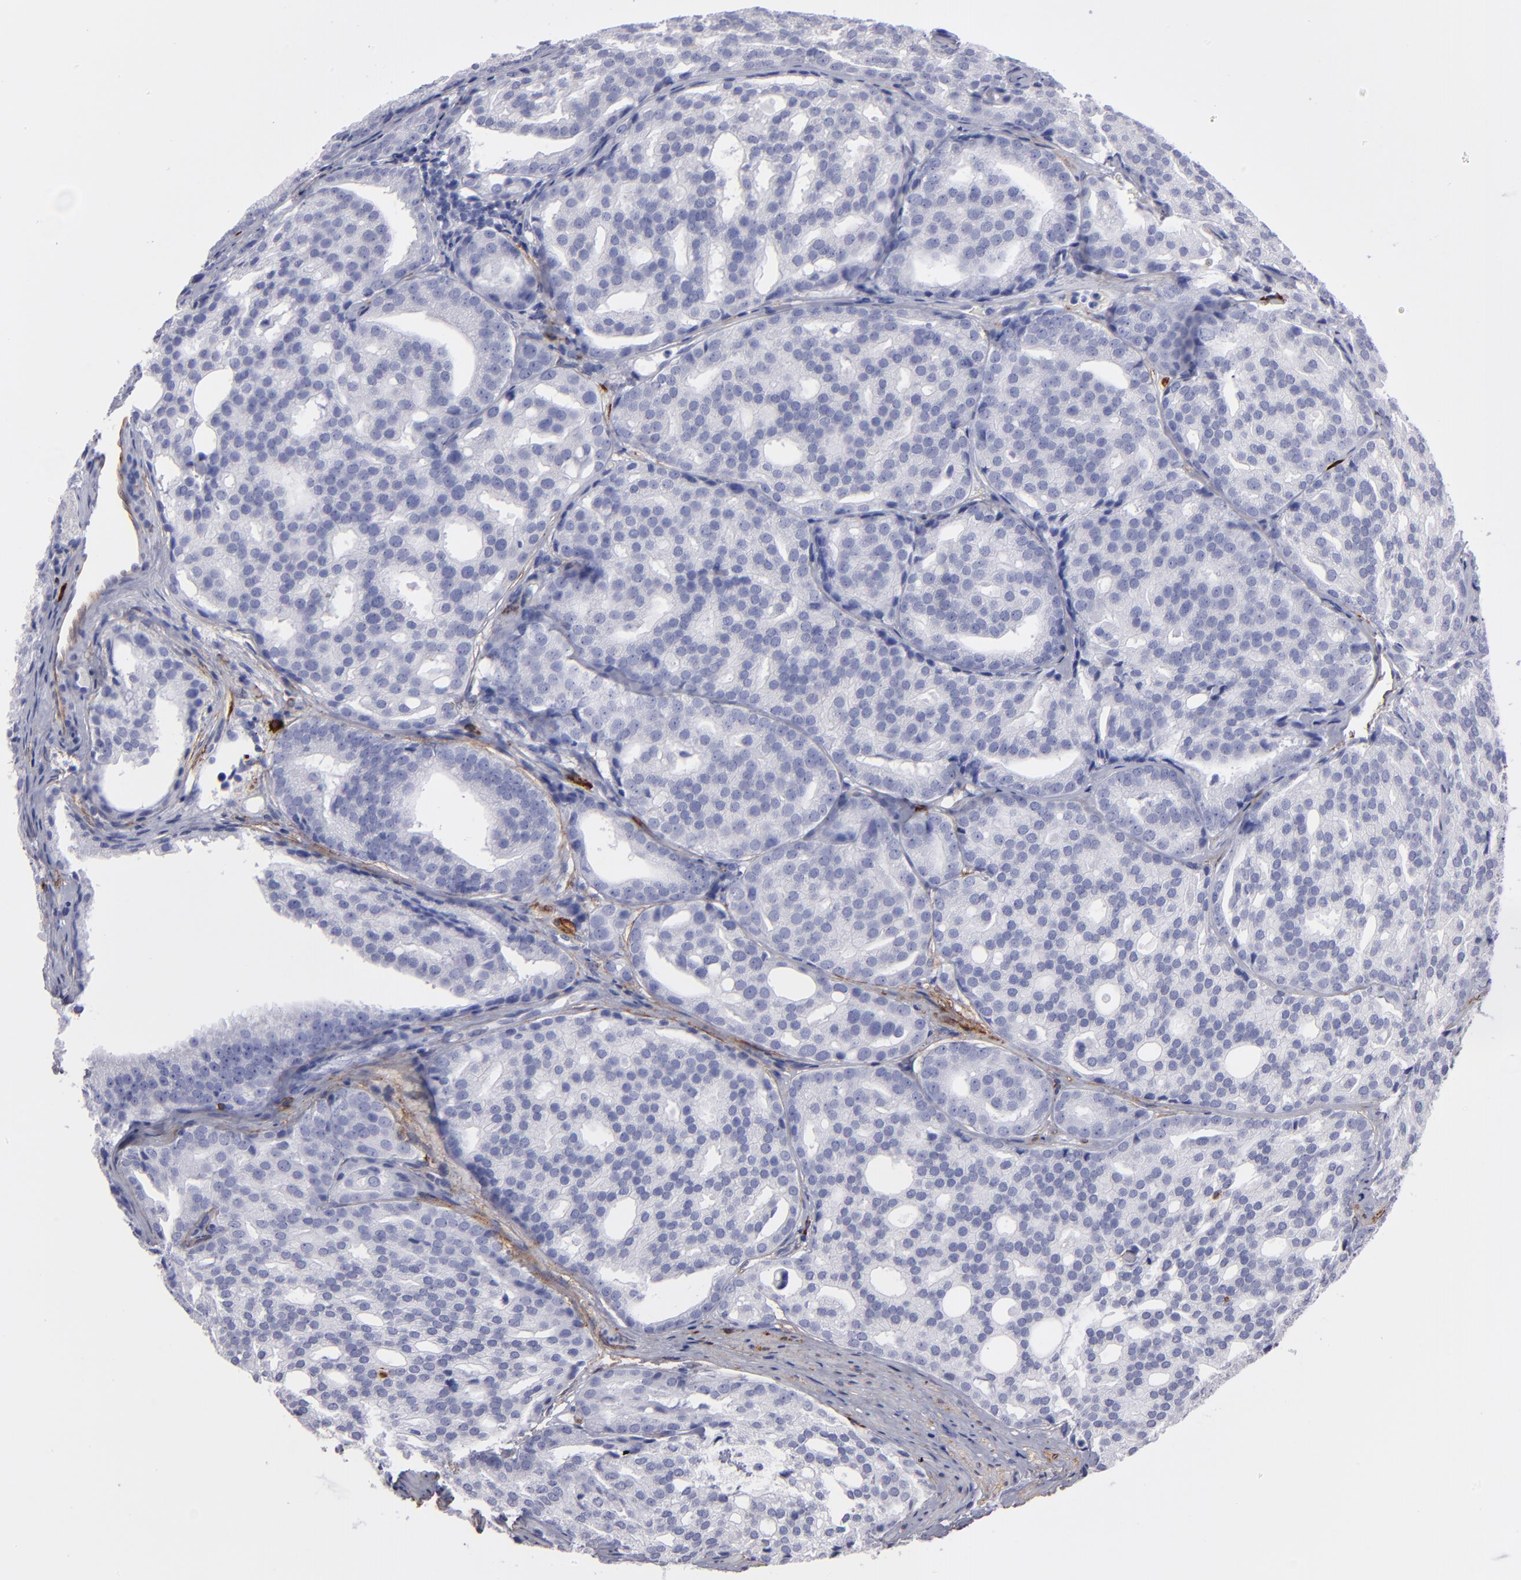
{"staining": {"intensity": "negative", "quantity": "none", "location": "none"}, "tissue": "prostate cancer", "cell_type": "Tumor cells", "image_type": "cancer", "snomed": [{"axis": "morphology", "description": "Adenocarcinoma, High grade"}, {"axis": "topography", "description": "Prostate"}], "caption": "Tumor cells are negative for brown protein staining in prostate cancer (adenocarcinoma (high-grade)). (IHC, brightfield microscopy, high magnification).", "gene": "AHNAK2", "patient": {"sex": "male", "age": 64}}